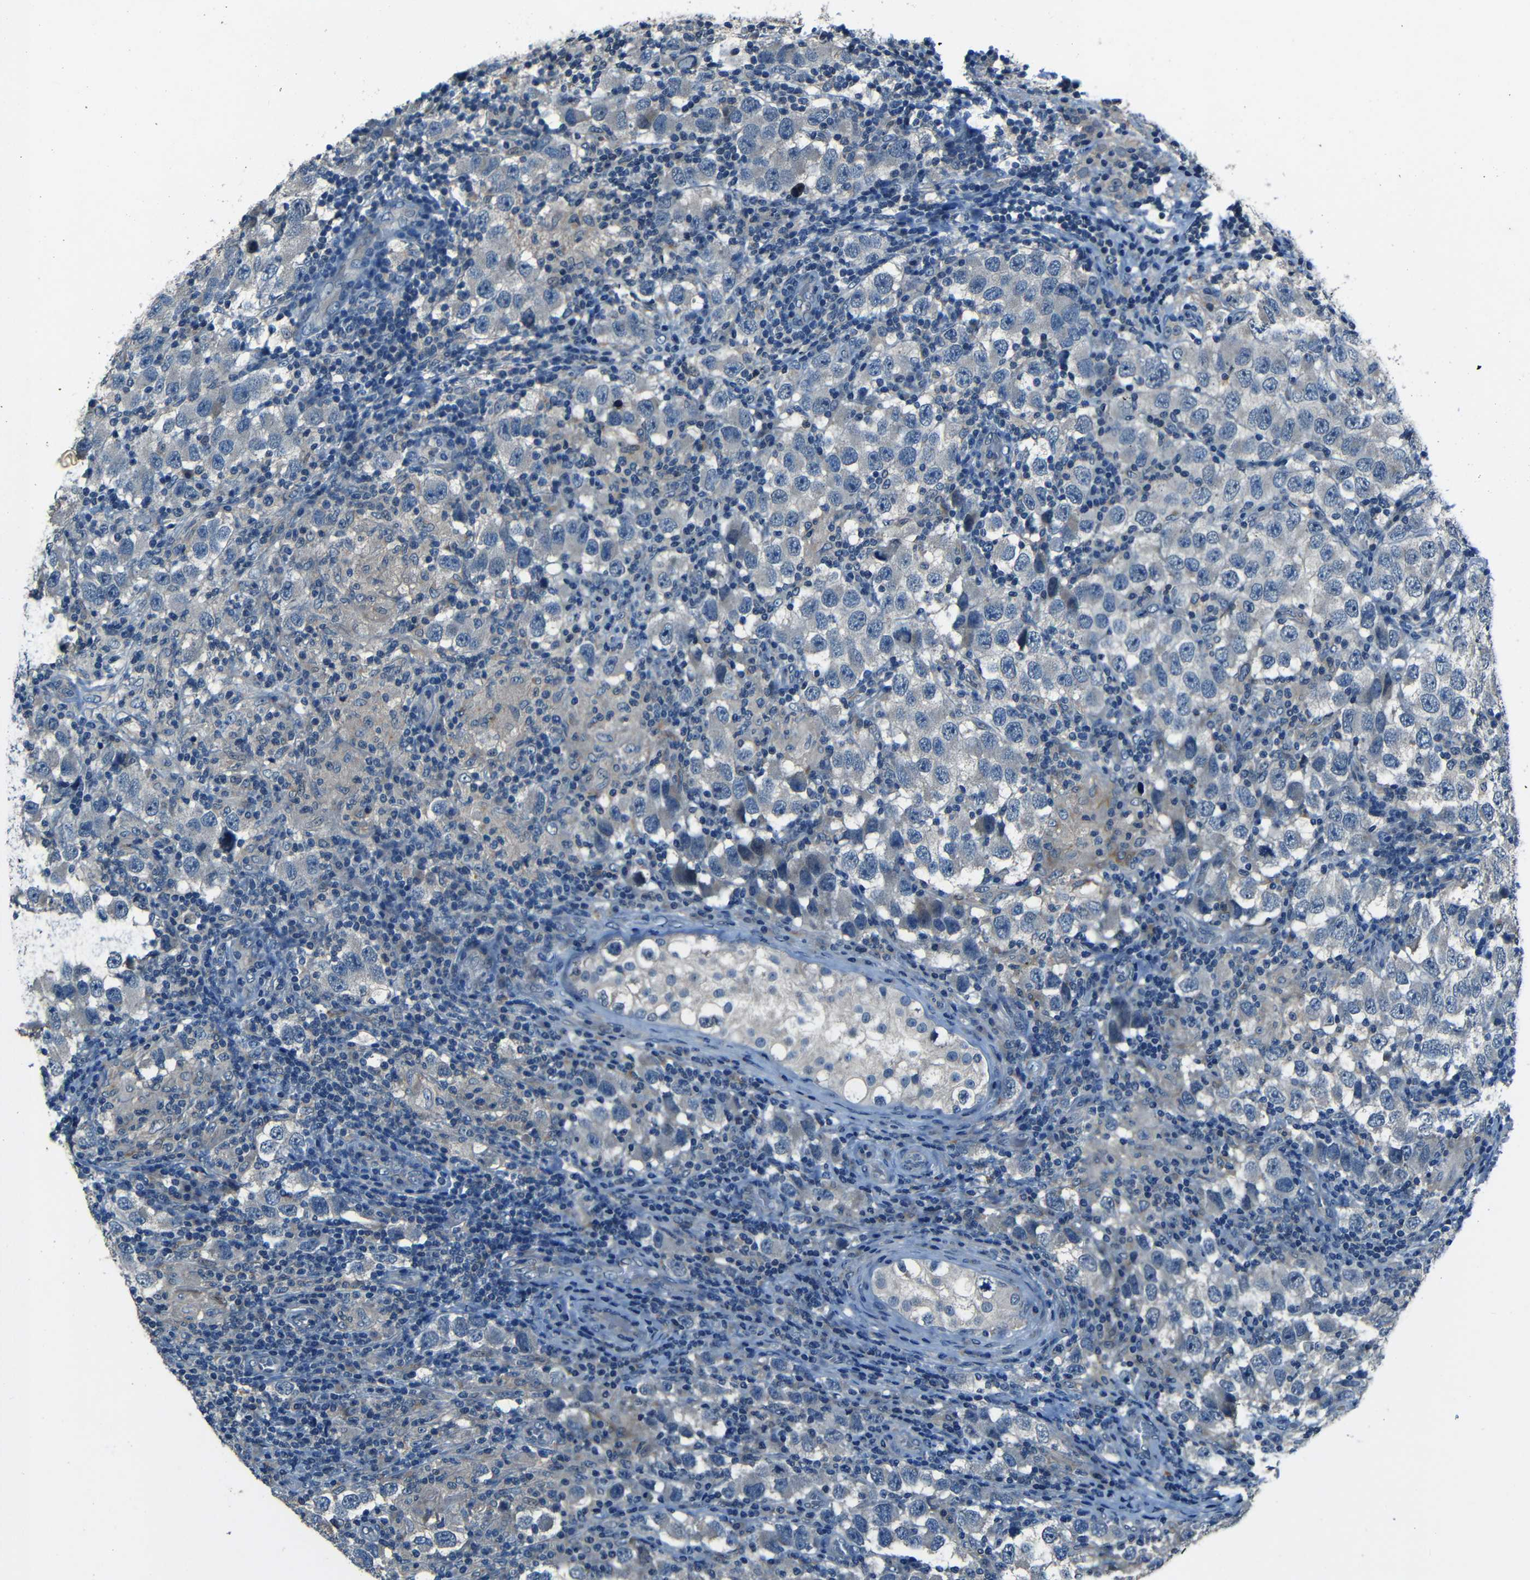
{"staining": {"intensity": "negative", "quantity": "none", "location": "none"}, "tissue": "testis cancer", "cell_type": "Tumor cells", "image_type": "cancer", "snomed": [{"axis": "morphology", "description": "Carcinoma, Embryonal, NOS"}, {"axis": "topography", "description": "Testis"}], "caption": "Embryonal carcinoma (testis) stained for a protein using IHC shows no expression tumor cells.", "gene": "SLA", "patient": {"sex": "male", "age": 21}}